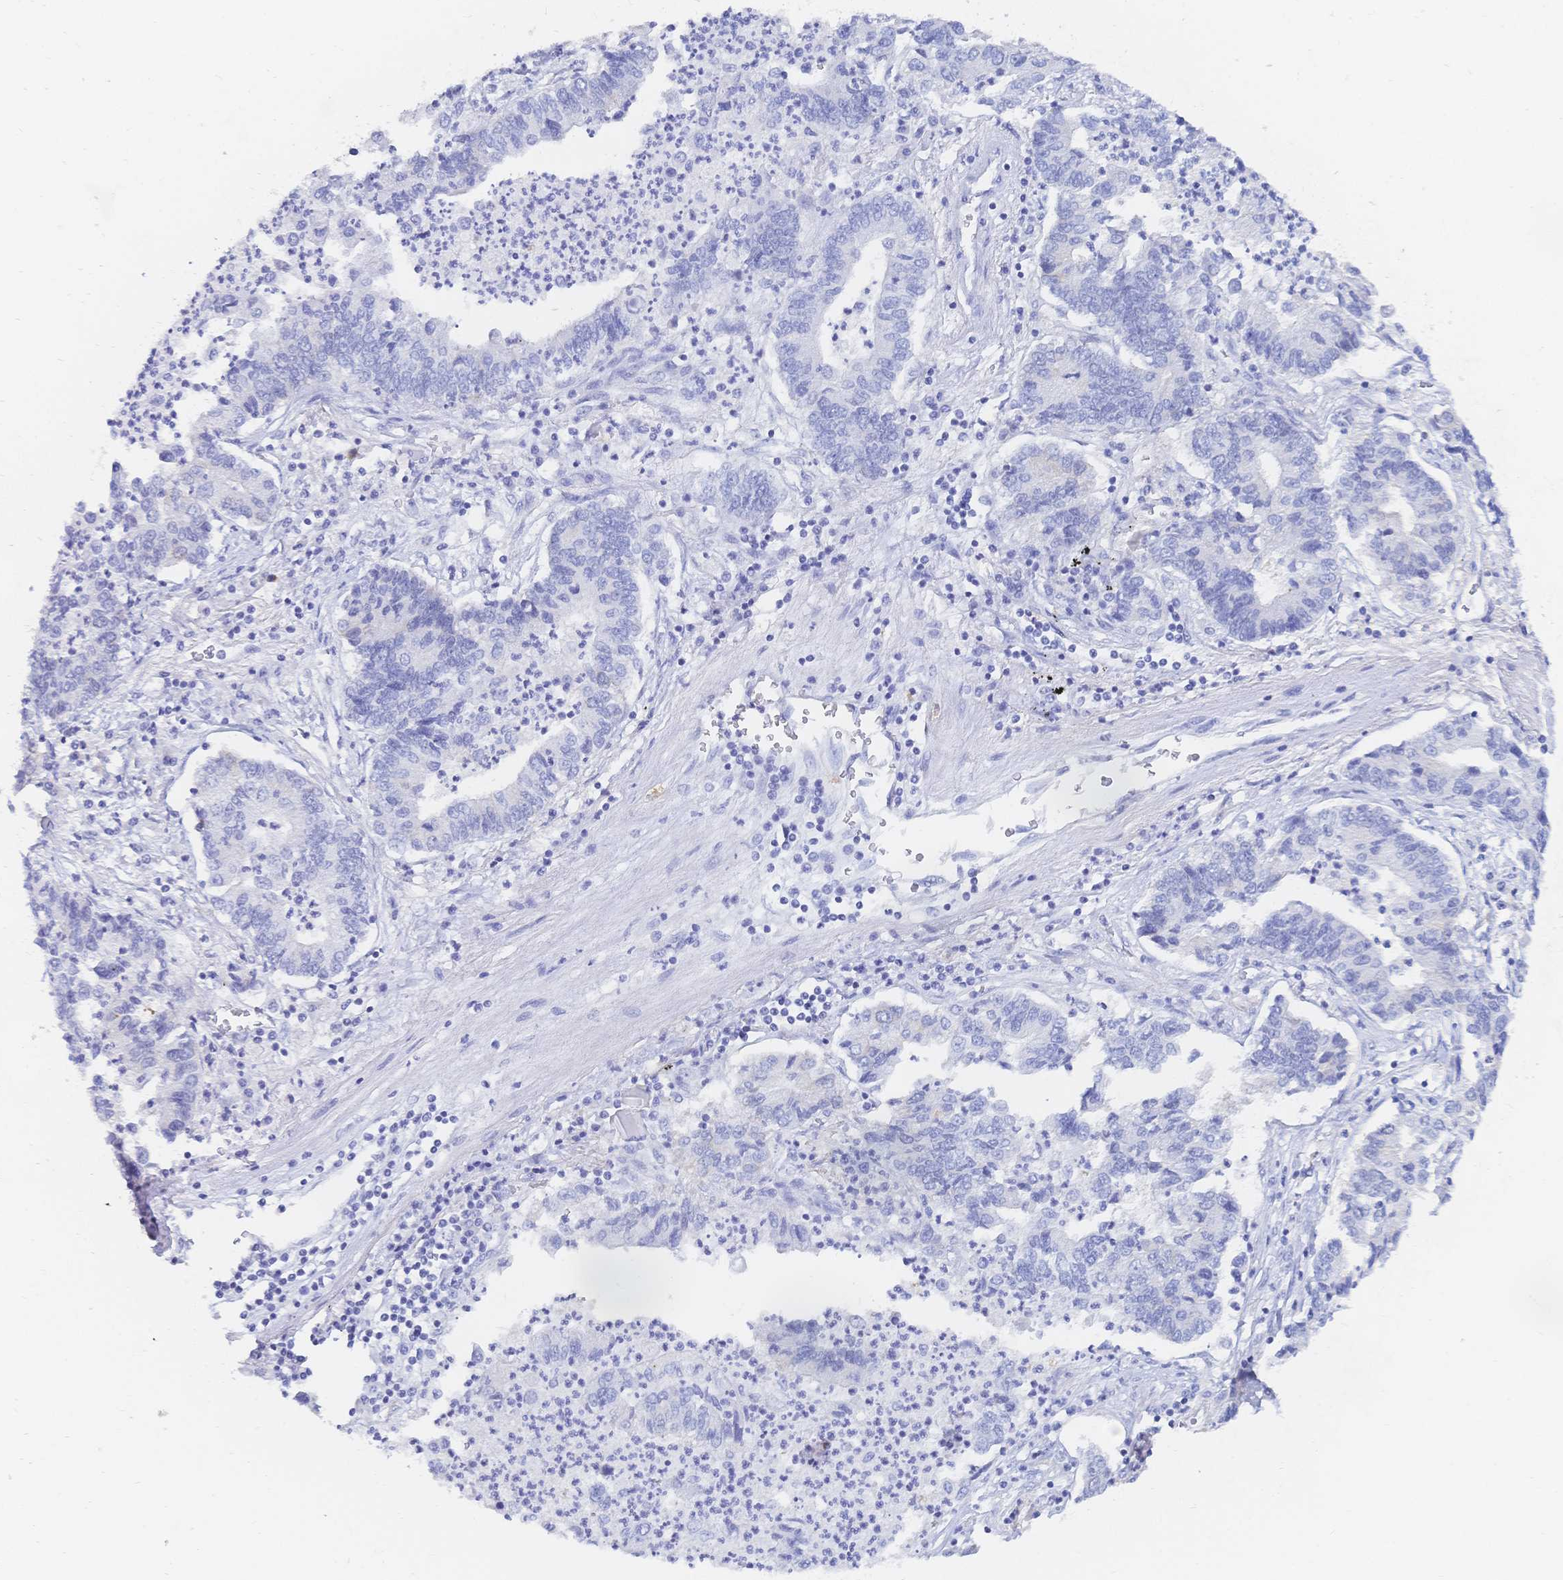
{"staining": {"intensity": "negative", "quantity": "none", "location": "none"}, "tissue": "lung cancer", "cell_type": "Tumor cells", "image_type": "cancer", "snomed": [{"axis": "morphology", "description": "Adenocarcinoma, NOS"}, {"axis": "topography", "description": "Lung"}], "caption": "Tumor cells show no significant expression in lung cancer (adenocarcinoma). (DAB (3,3'-diaminobenzidine) immunohistochemistry (IHC) with hematoxylin counter stain).", "gene": "RRM1", "patient": {"sex": "female", "age": 57}}